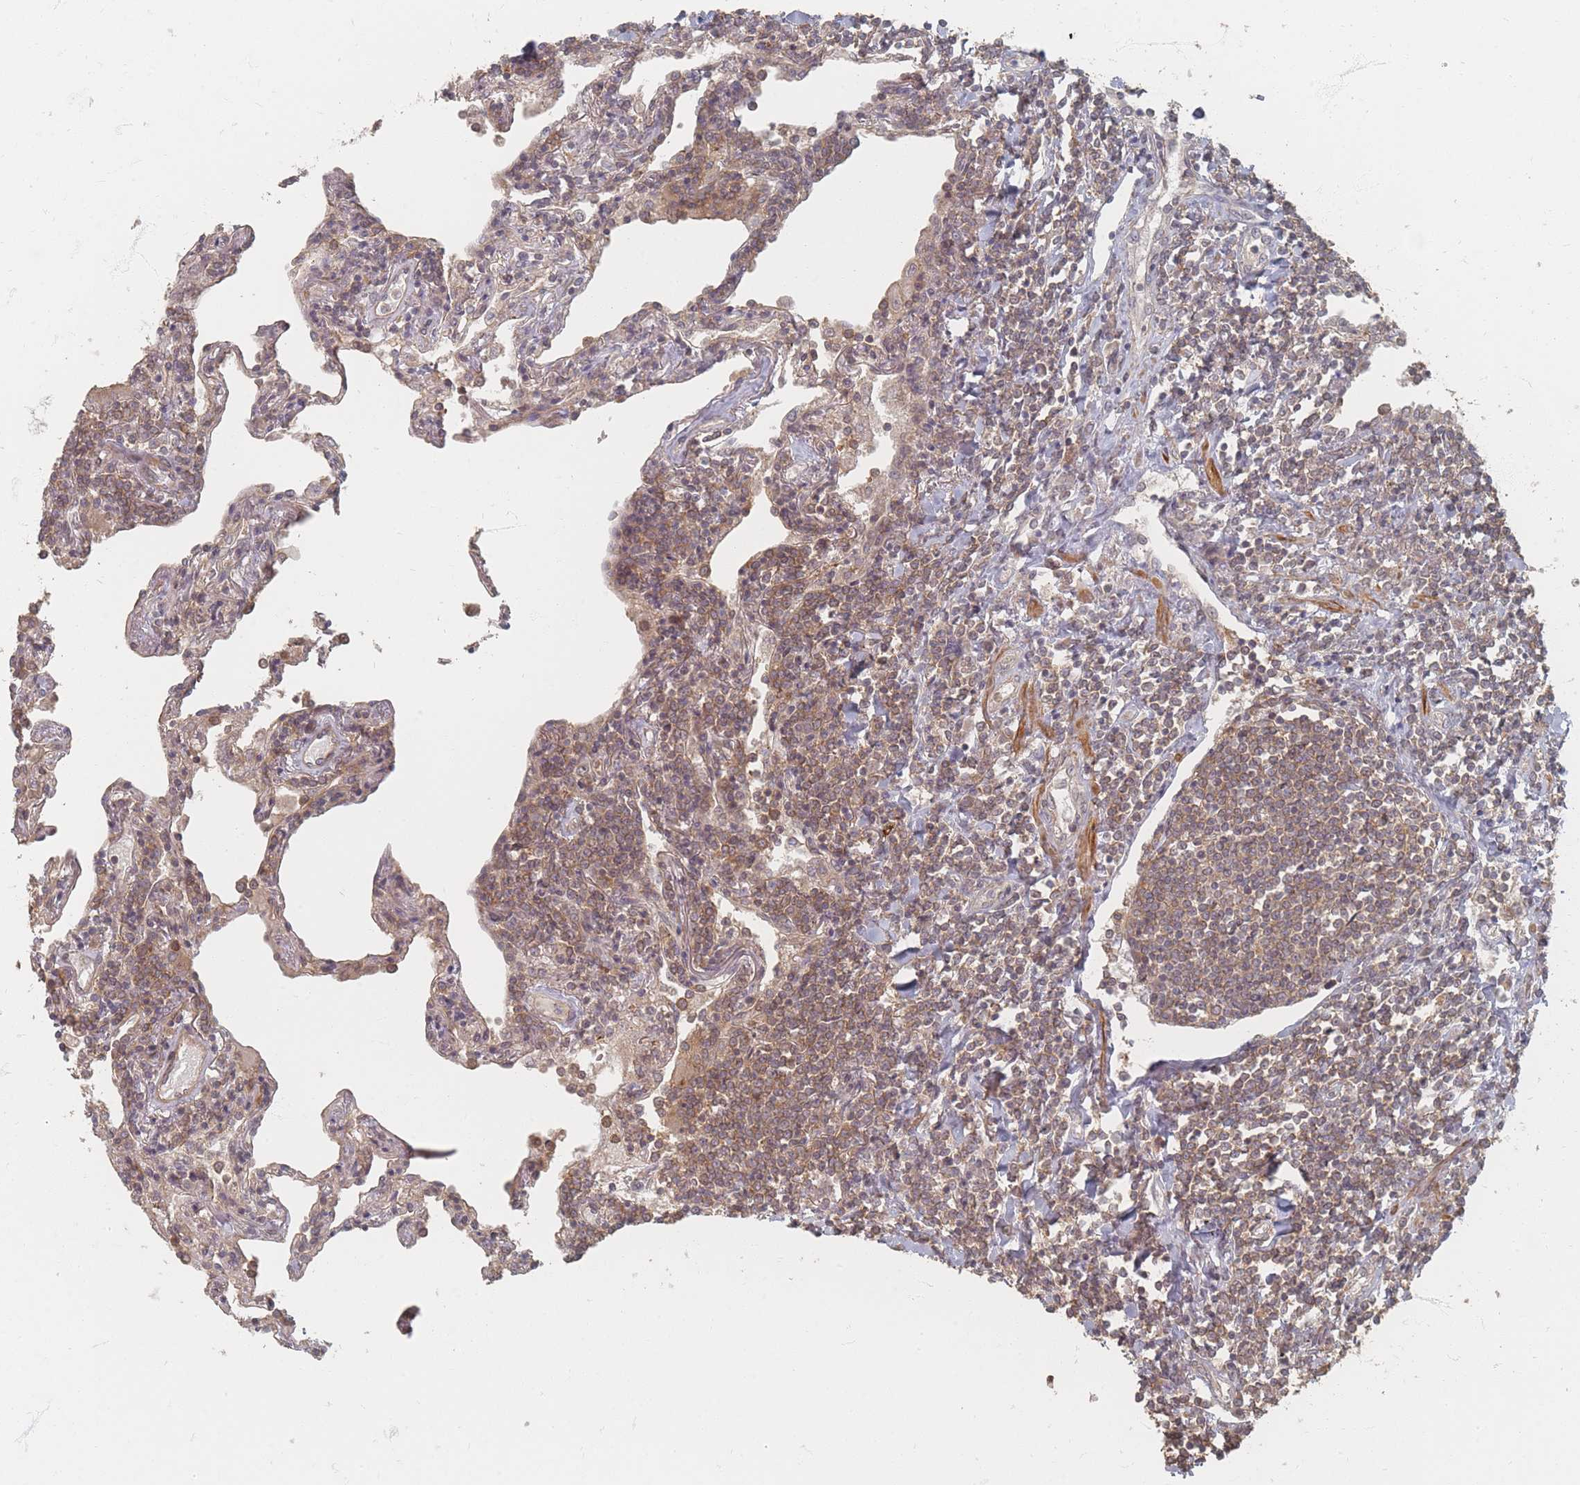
{"staining": {"intensity": "moderate", "quantity": ">75%", "location": "cytoplasmic/membranous"}, "tissue": "lymphoma", "cell_type": "Tumor cells", "image_type": "cancer", "snomed": [{"axis": "morphology", "description": "Malignant lymphoma, non-Hodgkin's type, Low grade"}, {"axis": "topography", "description": "Lung"}], "caption": "Lymphoma was stained to show a protein in brown. There is medium levels of moderate cytoplasmic/membranous staining in about >75% of tumor cells. The protein is stained brown, and the nuclei are stained in blue (DAB IHC with brightfield microscopy, high magnification).", "gene": "GLE1", "patient": {"sex": "female", "age": 71}}